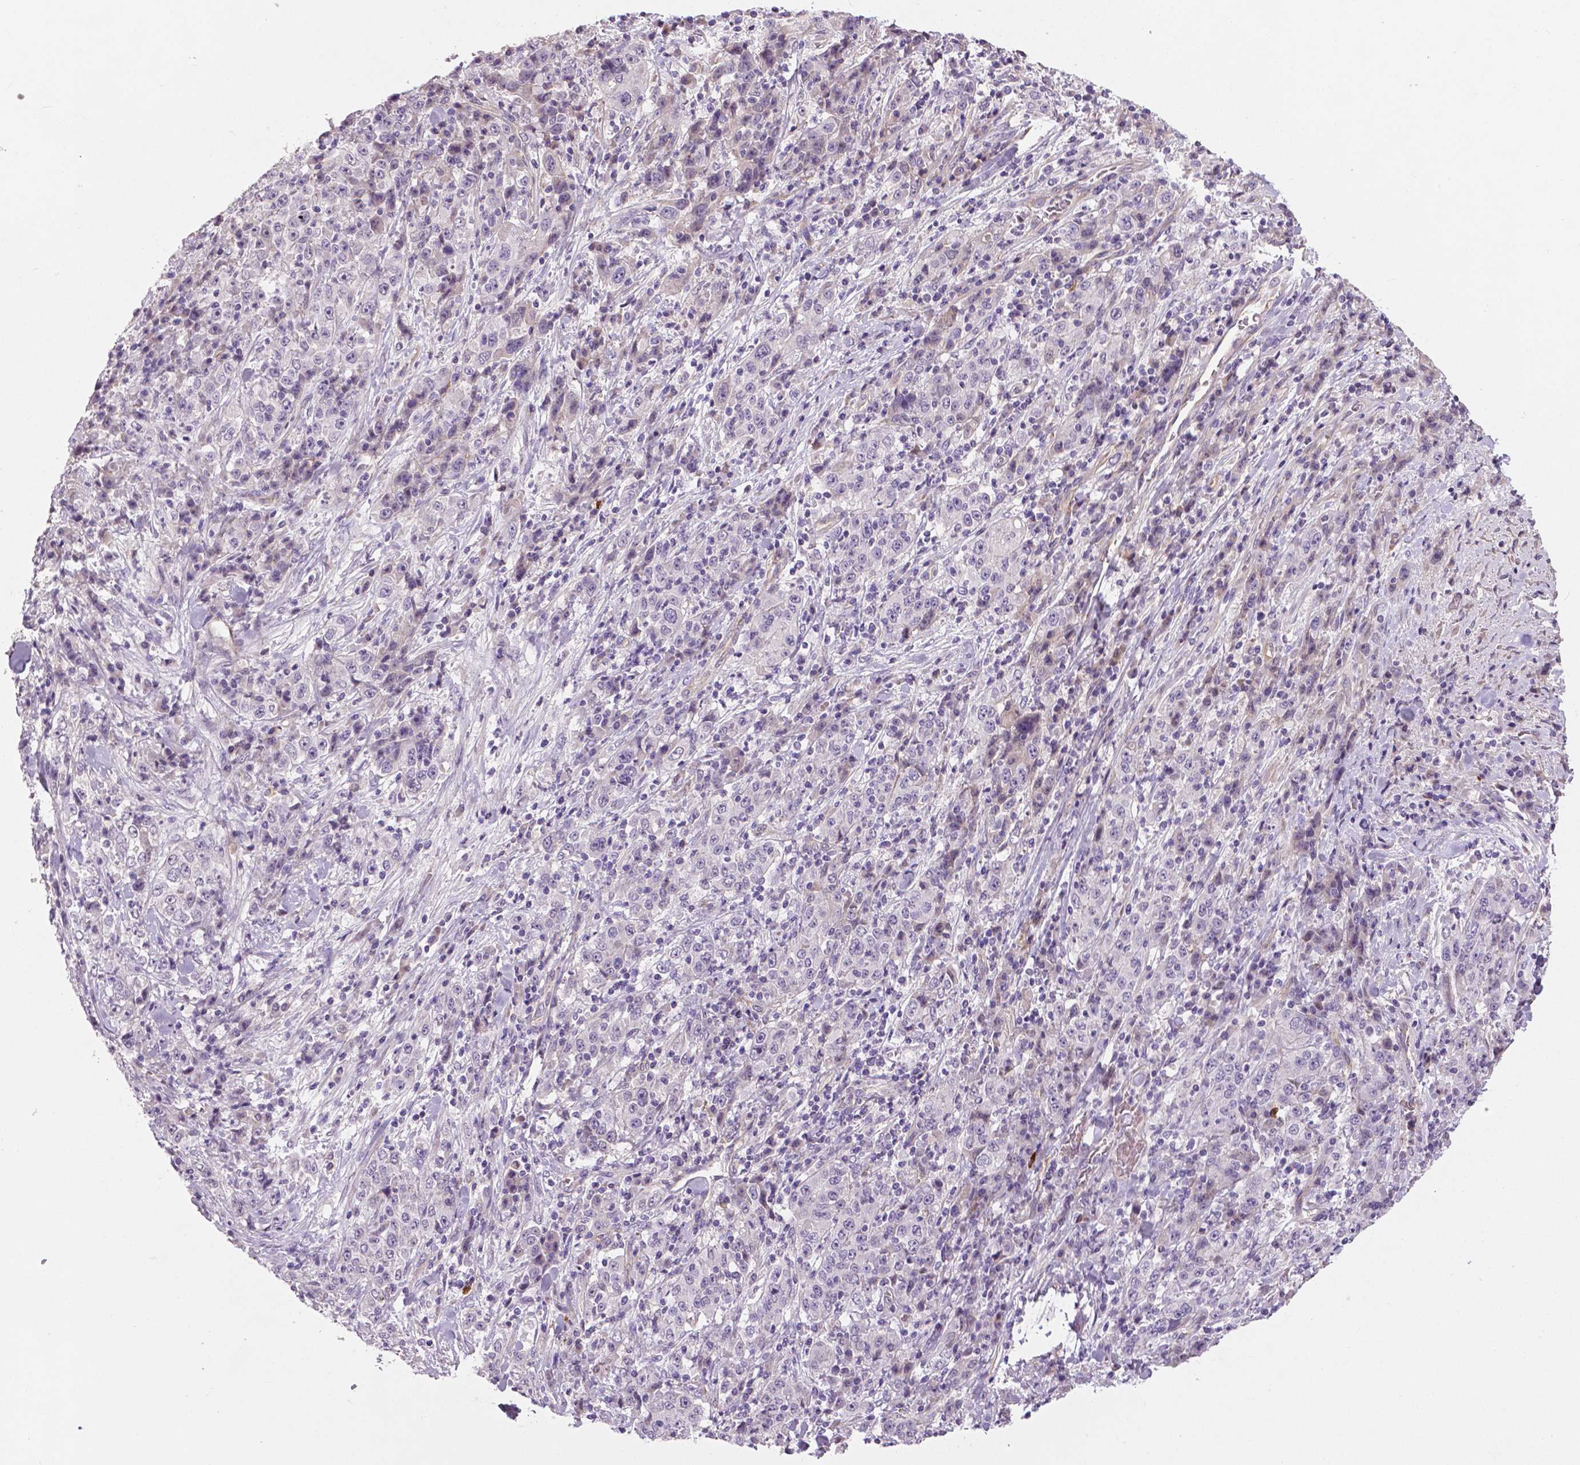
{"staining": {"intensity": "negative", "quantity": "none", "location": "none"}, "tissue": "stomach cancer", "cell_type": "Tumor cells", "image_type": "cancer", "snomed": [{"axis": "morphology", "description": "Normal tissue, NOS"}, {"axis": "morphology", "description": "Adenocarcinoma, NOS"}, {"axis": "topography", "description": "Stomach, upper"}, {"axis": "topography", "description": "Stomach"}], "caption": "Immunohistochemistry (IHC) of stomach adenocarcinoma exhibits no positivity in tumor cells.", "gene": "FLT1", "patient": {"sex": "male", "age": 59}}